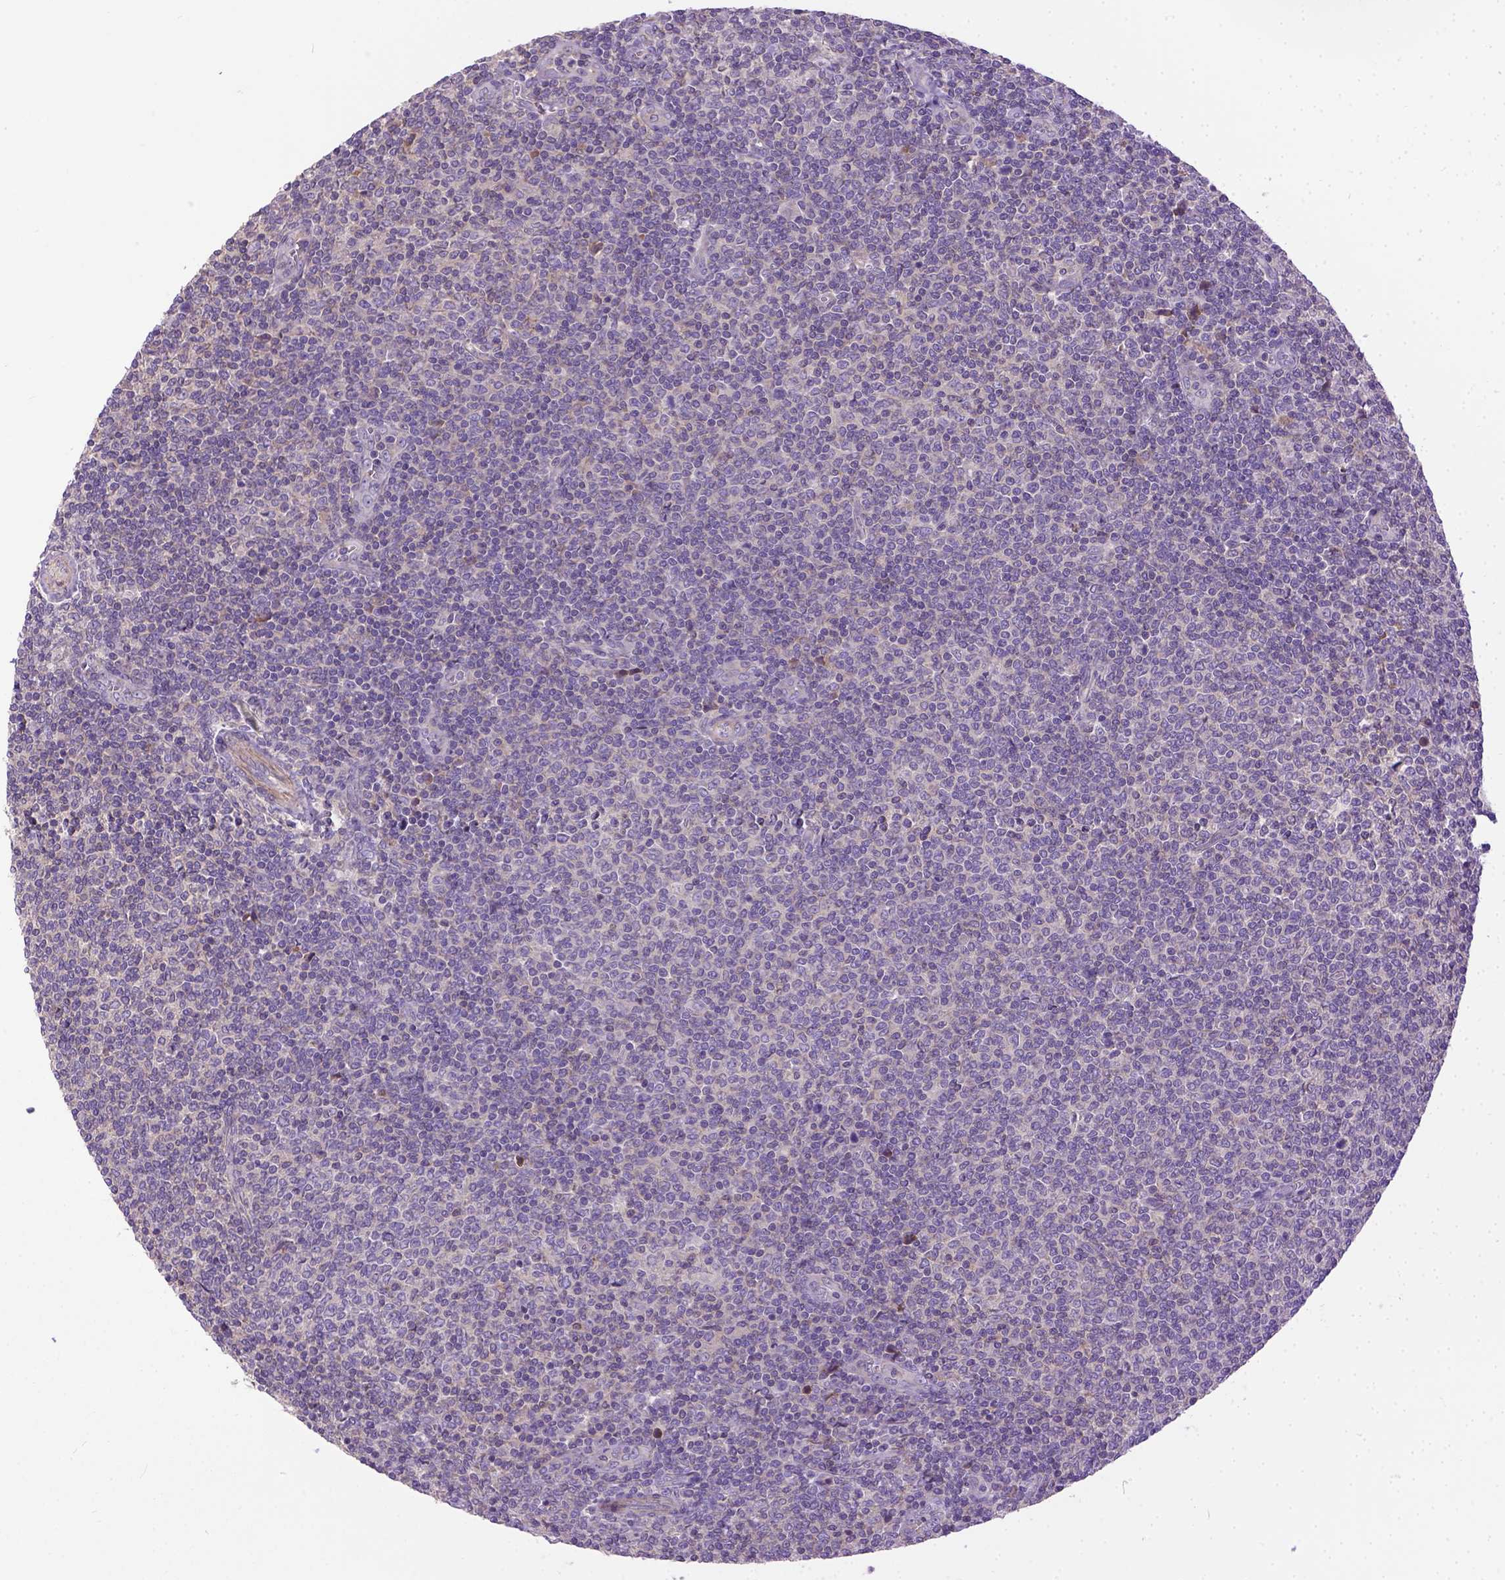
{"staining": {"intensity": "negative", "quantity": "none", "location": "none"}, "tissue": "lymphoma", "cell_type": "Tumor cells", "image_type": "cancer", "snomed": [{"axis": "morphology", "description": "Malignant lymphoma, non-Hodgkin's type, Low grade"}, {"axis": "topography", "description": "Lymph node"}], "caption": "DAB immunohistochemical staining of human lymphoma reveals no significant staining in tumor cells.", "gene": "BANF2", "patient": {"sex": "male", "age": 52}}